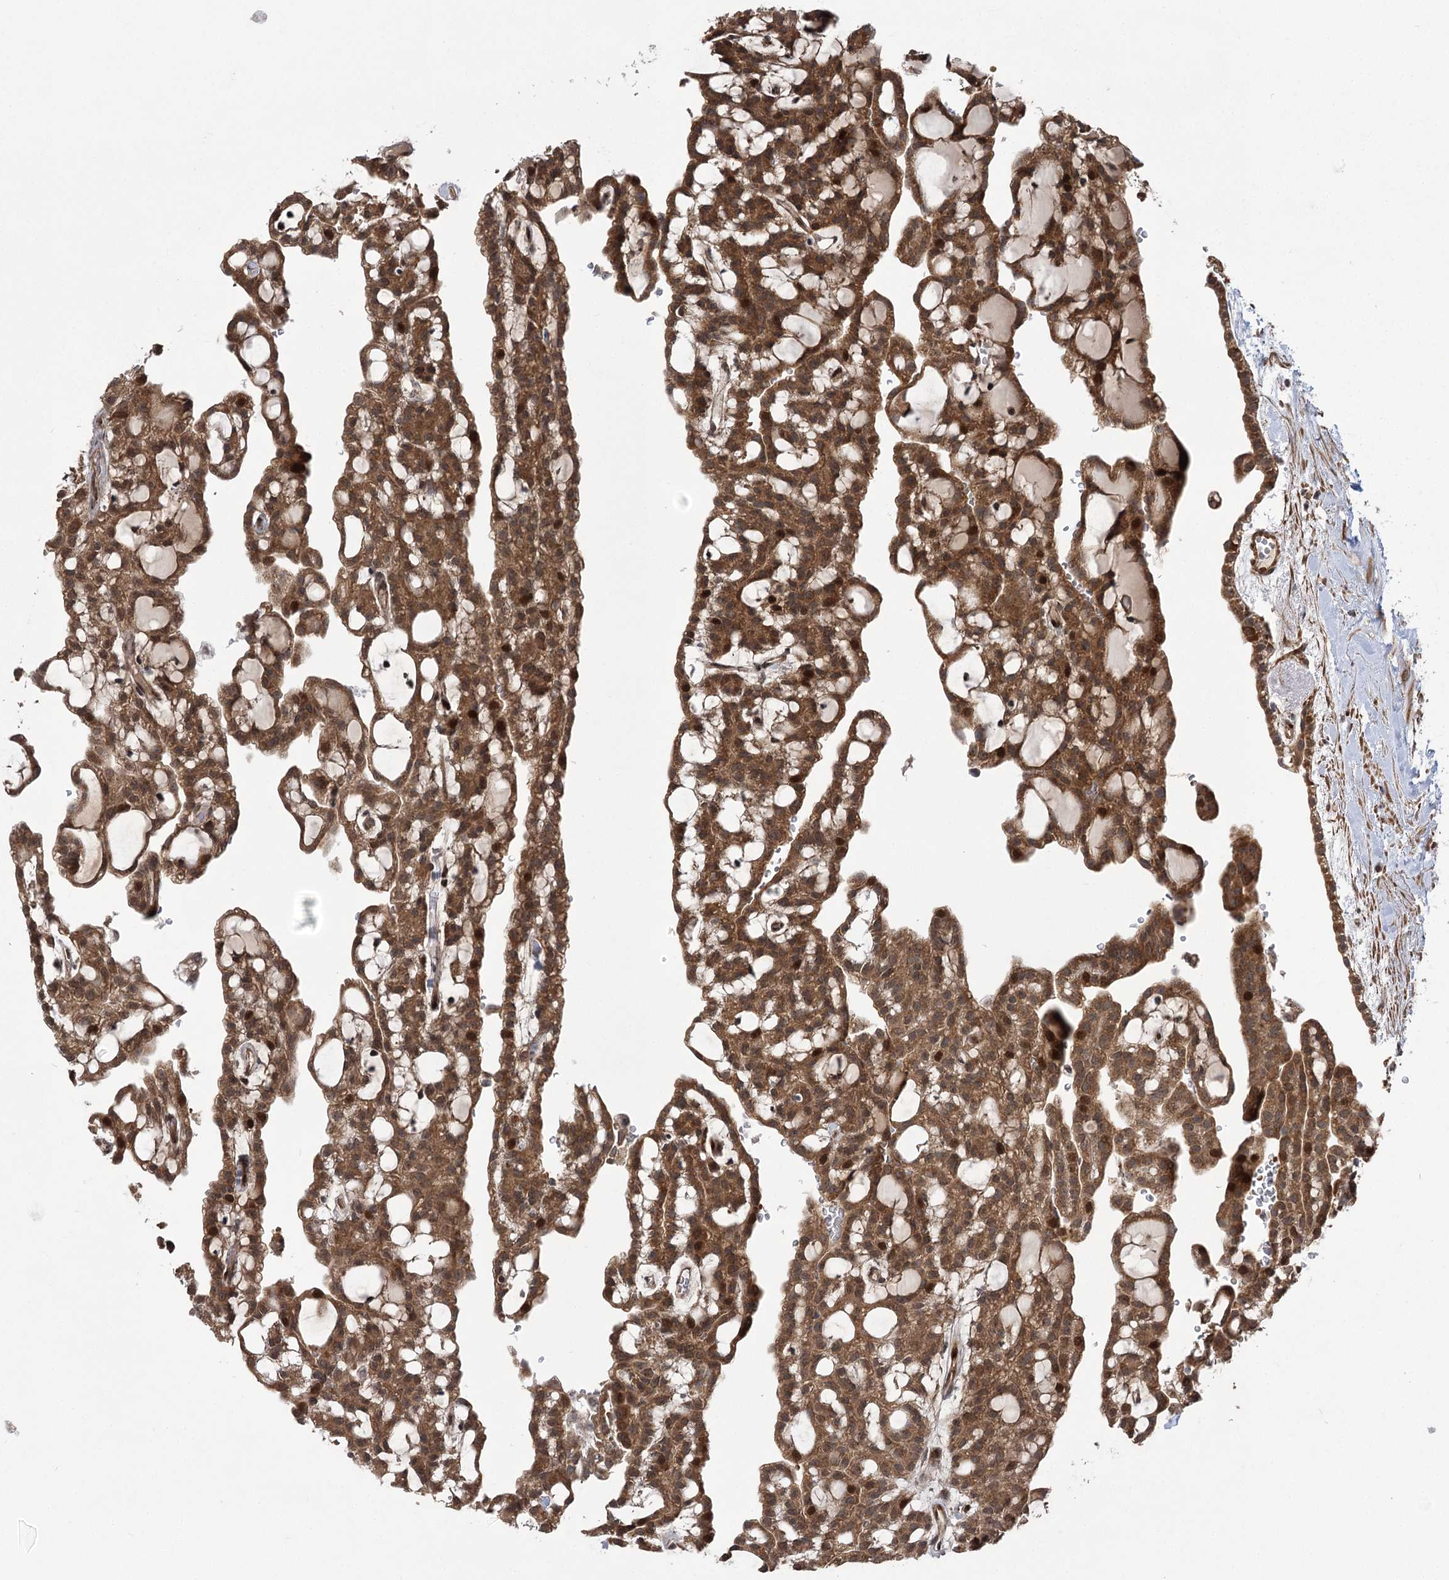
{"staining": {"intensity": "moderate", "quantity": ">75%", "location": "cytoplasmic/membranous,nuclear"}, "tissue": "renal cancer", "cell_type": "Tumor cells", "image_type": "cancer", "snomed": [{"axis": "morphology", "description": "Adenocarcinoma, NOS"}, {"axis": "topography", "description": "Kidney"}], "caption": "A medium amount of moderate cytoplasmic/membranous and nuclear expression is appreciated in about >75% of tumor cells in renal adenocarcinoma tissue.", "gene": "TENM2", "patient": {"sex": "male", "age": 63}}